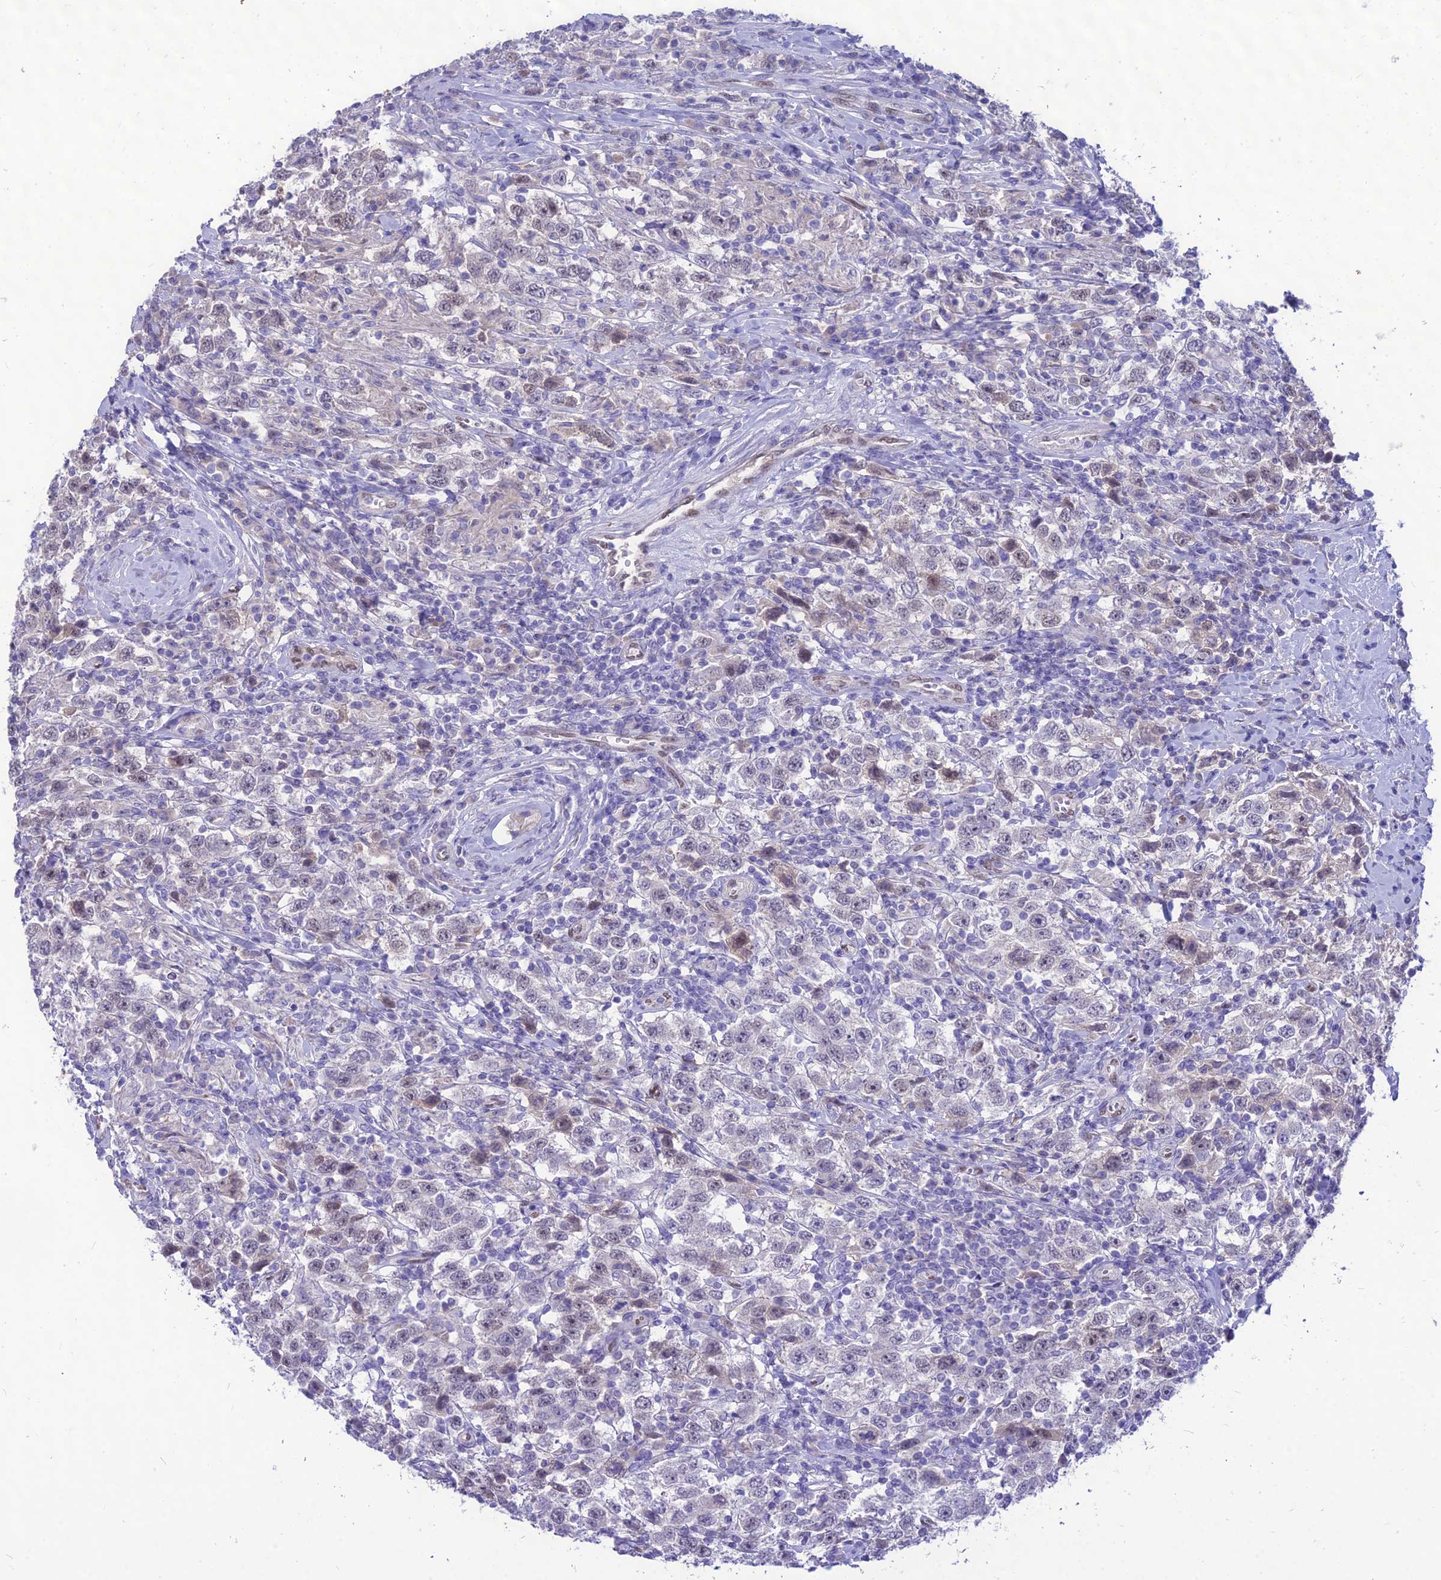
{"staining": {"intensity": "weak", "quantity": "25%-75%", "location": "nuclear"}, "tissue": "testis cancer", "cell_type": "Tumor cells", "image_type": "cancer", "snomed": [{"axis": "morphology", "description": "Seminoma, NOS"}, {"axis": "topography", "description": "Testis"}], "caption": "Brown immunohistochemical staining in human testis cancer demonstrates weak nuclear expression in about 25%-75% of tumor cells. (Stains: DAB in brown, nuclei in blue, Microscopy: brightfield microscopy at high magnification).", "gene": "NOVA2", "patient": {"sex": "male", "age": 41}}